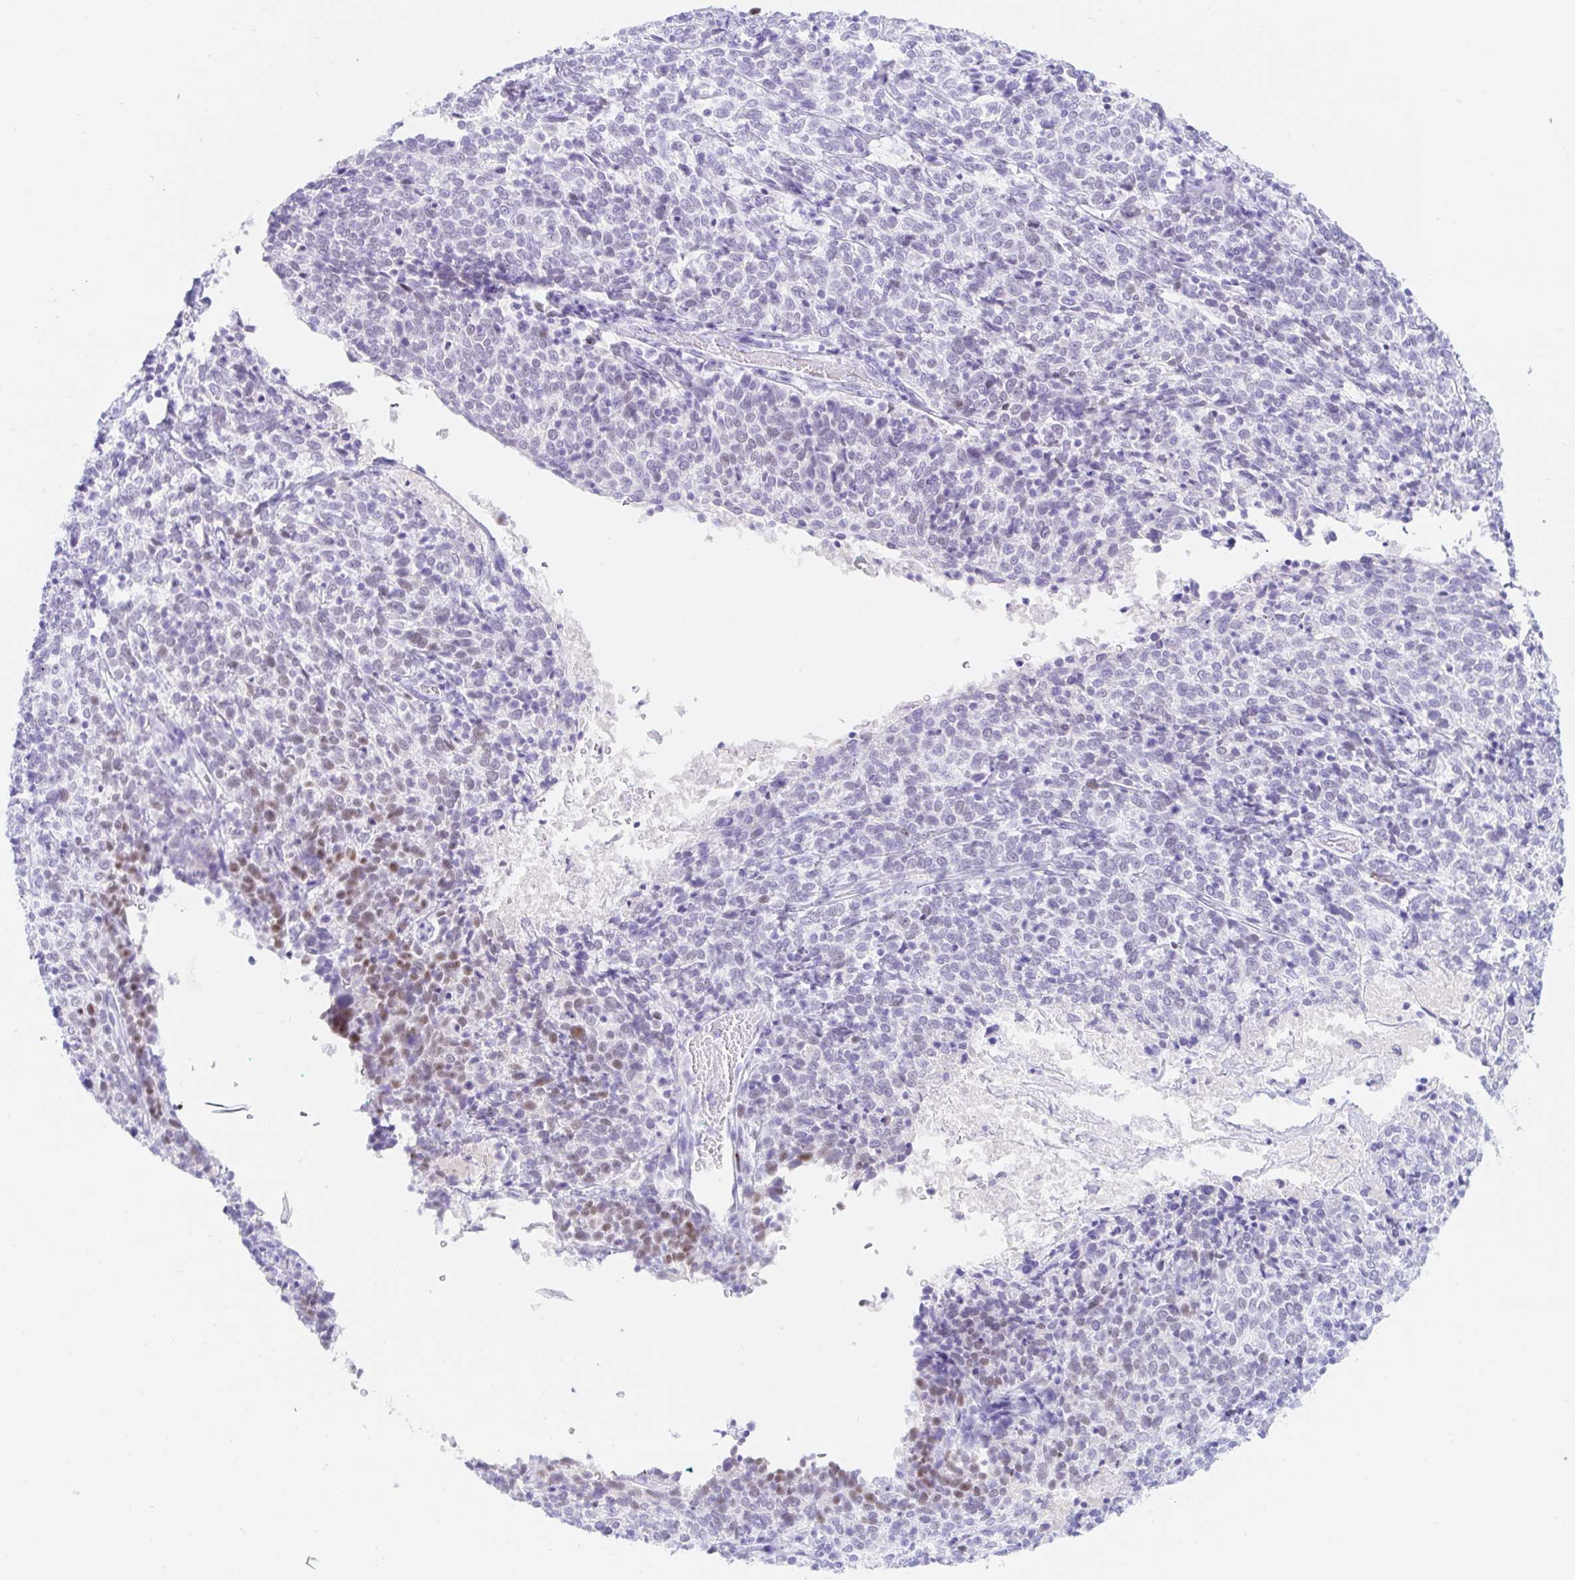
{"staining": {"intensity": "moderate", "quantity": "<25%", "location": "nuclear"}, "tissue": "cervical cancer", "cell_type": "Tumor cells", "image_type": "cancer", "snomed": [{"axis": "morphology", "description": "Squamous cell carcinoma, NOS"}, {"axis": "topography", "description": "Cervix"}], "caption": "Tumor cells exhibit low levels of moderate nuclear expression in about <25% of cells in human cervical cancer (squamous cell carcinoma).", "gene": "OR6T1", "patient": {"sex": "female", "age": 46}}